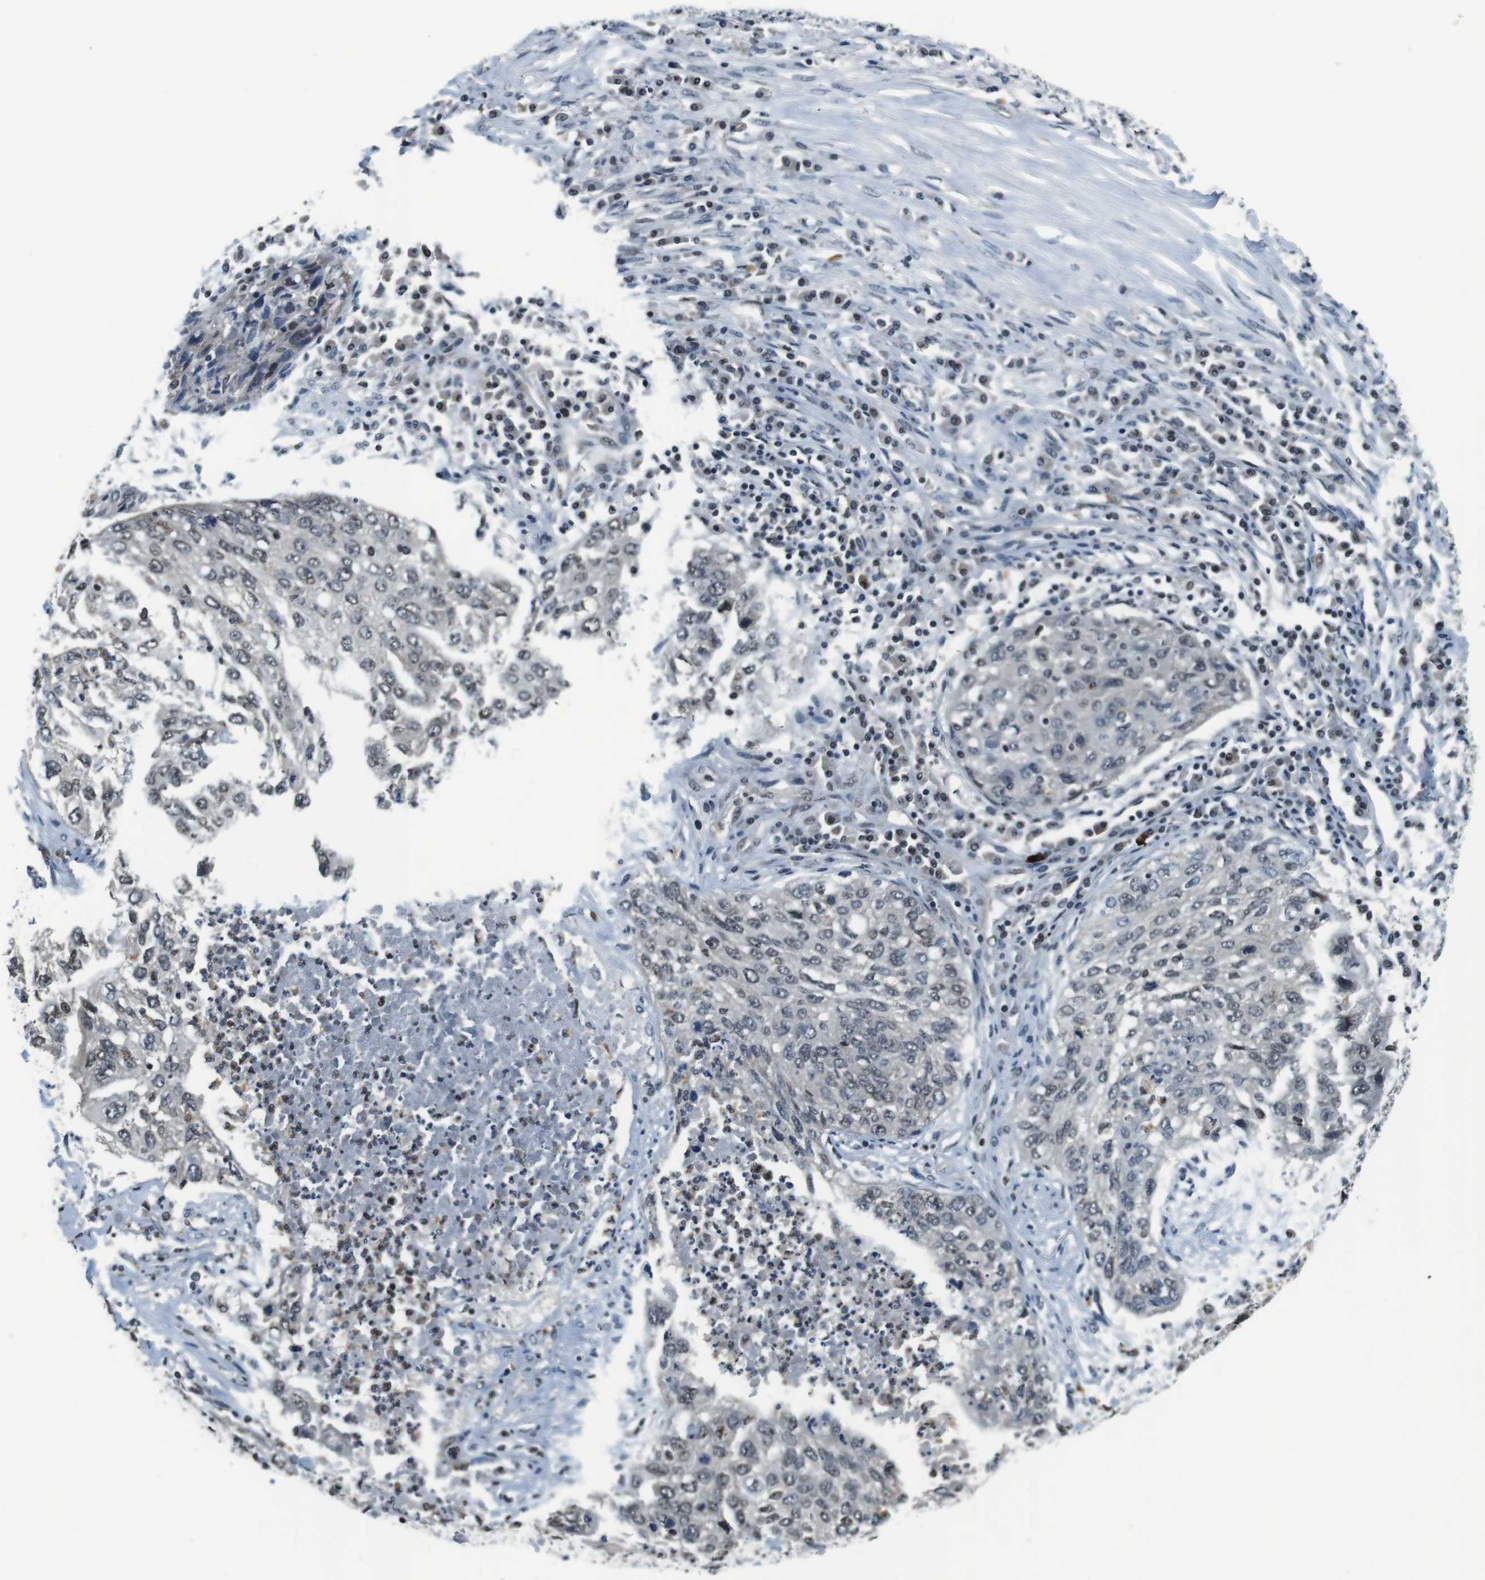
{"staining": {"intensity": "negative", "quantity": "none", "location": "none"}, "tissue": "lung cancer", "cell_type": "Tumor cells", "image_type": "cancer", "snomed": [{"axis": "morphology", "description": "Squamous cell carcinoma, NOS"}, {"axis": "topography", "description": "Lung"}], "caption": "Lung squamous cell carcinoma stained for a protein using immunohistochemistry (IHC) shows no expression tumor cells.", "gene": "NEK4", "patient": {"sex": "female", "age": 63}}